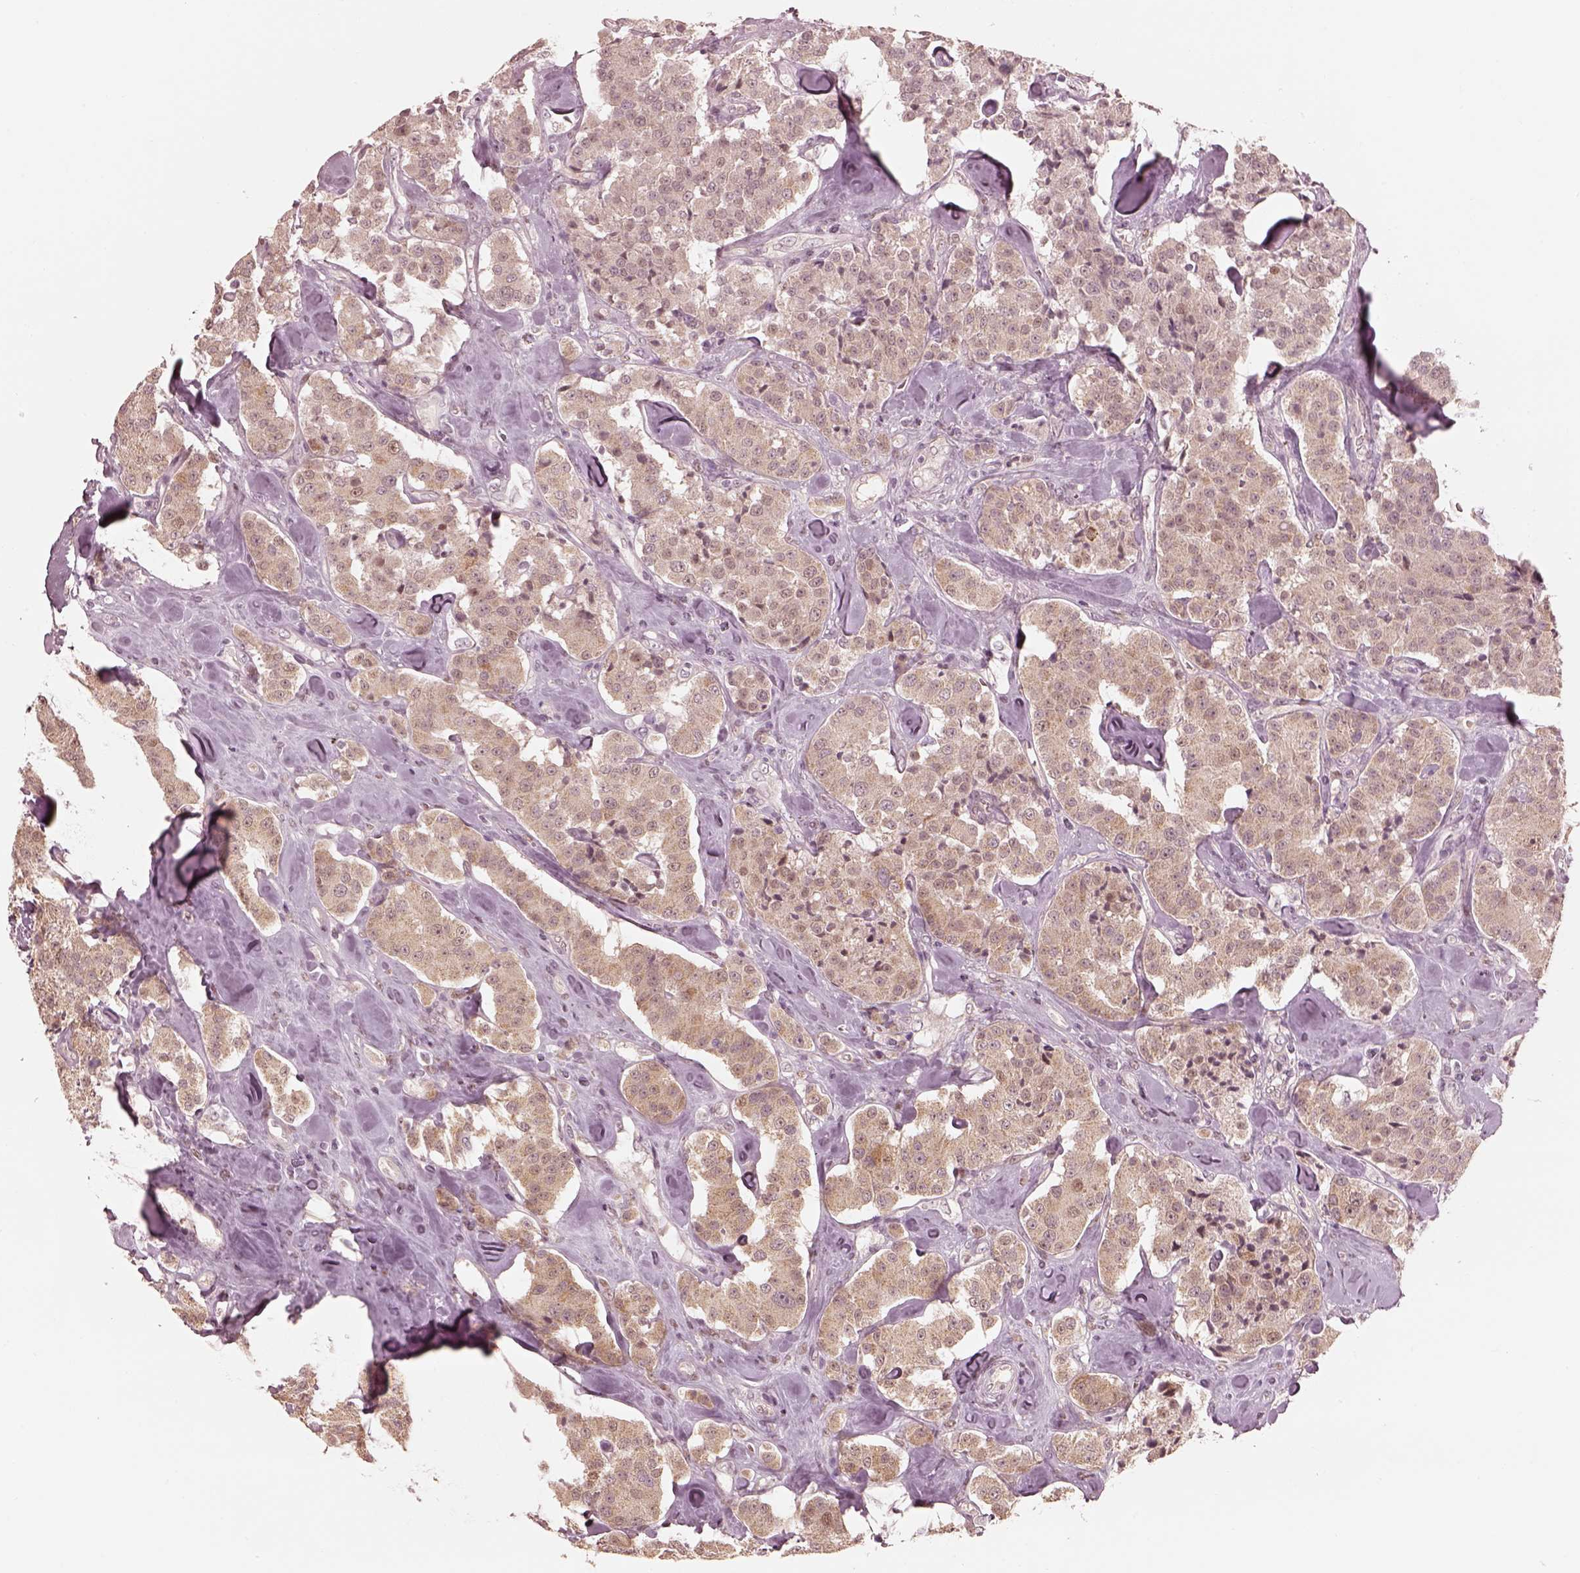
{"staining": {"intensity": "weak", "quantity": ">75%", "location": "cytoplasmic/membranous"}, "tissue": "carcinoid", "cell_type": "Tumor cells", "image_type": "cancer", "snomed": [{"axis": "morphology", "description": "Carcinoid, malignant, NOS"}, {"axis": "topography", "description": "Pancreas"}], "caption": "Carcinoid tissue demonstrates weak cytoplasmic/membranous positivity in approximately >75% of tumor cells, visualized by immunohistochemistry.", "gene": "IQCB1", "patient": {"sex": "male", "age": 41}}